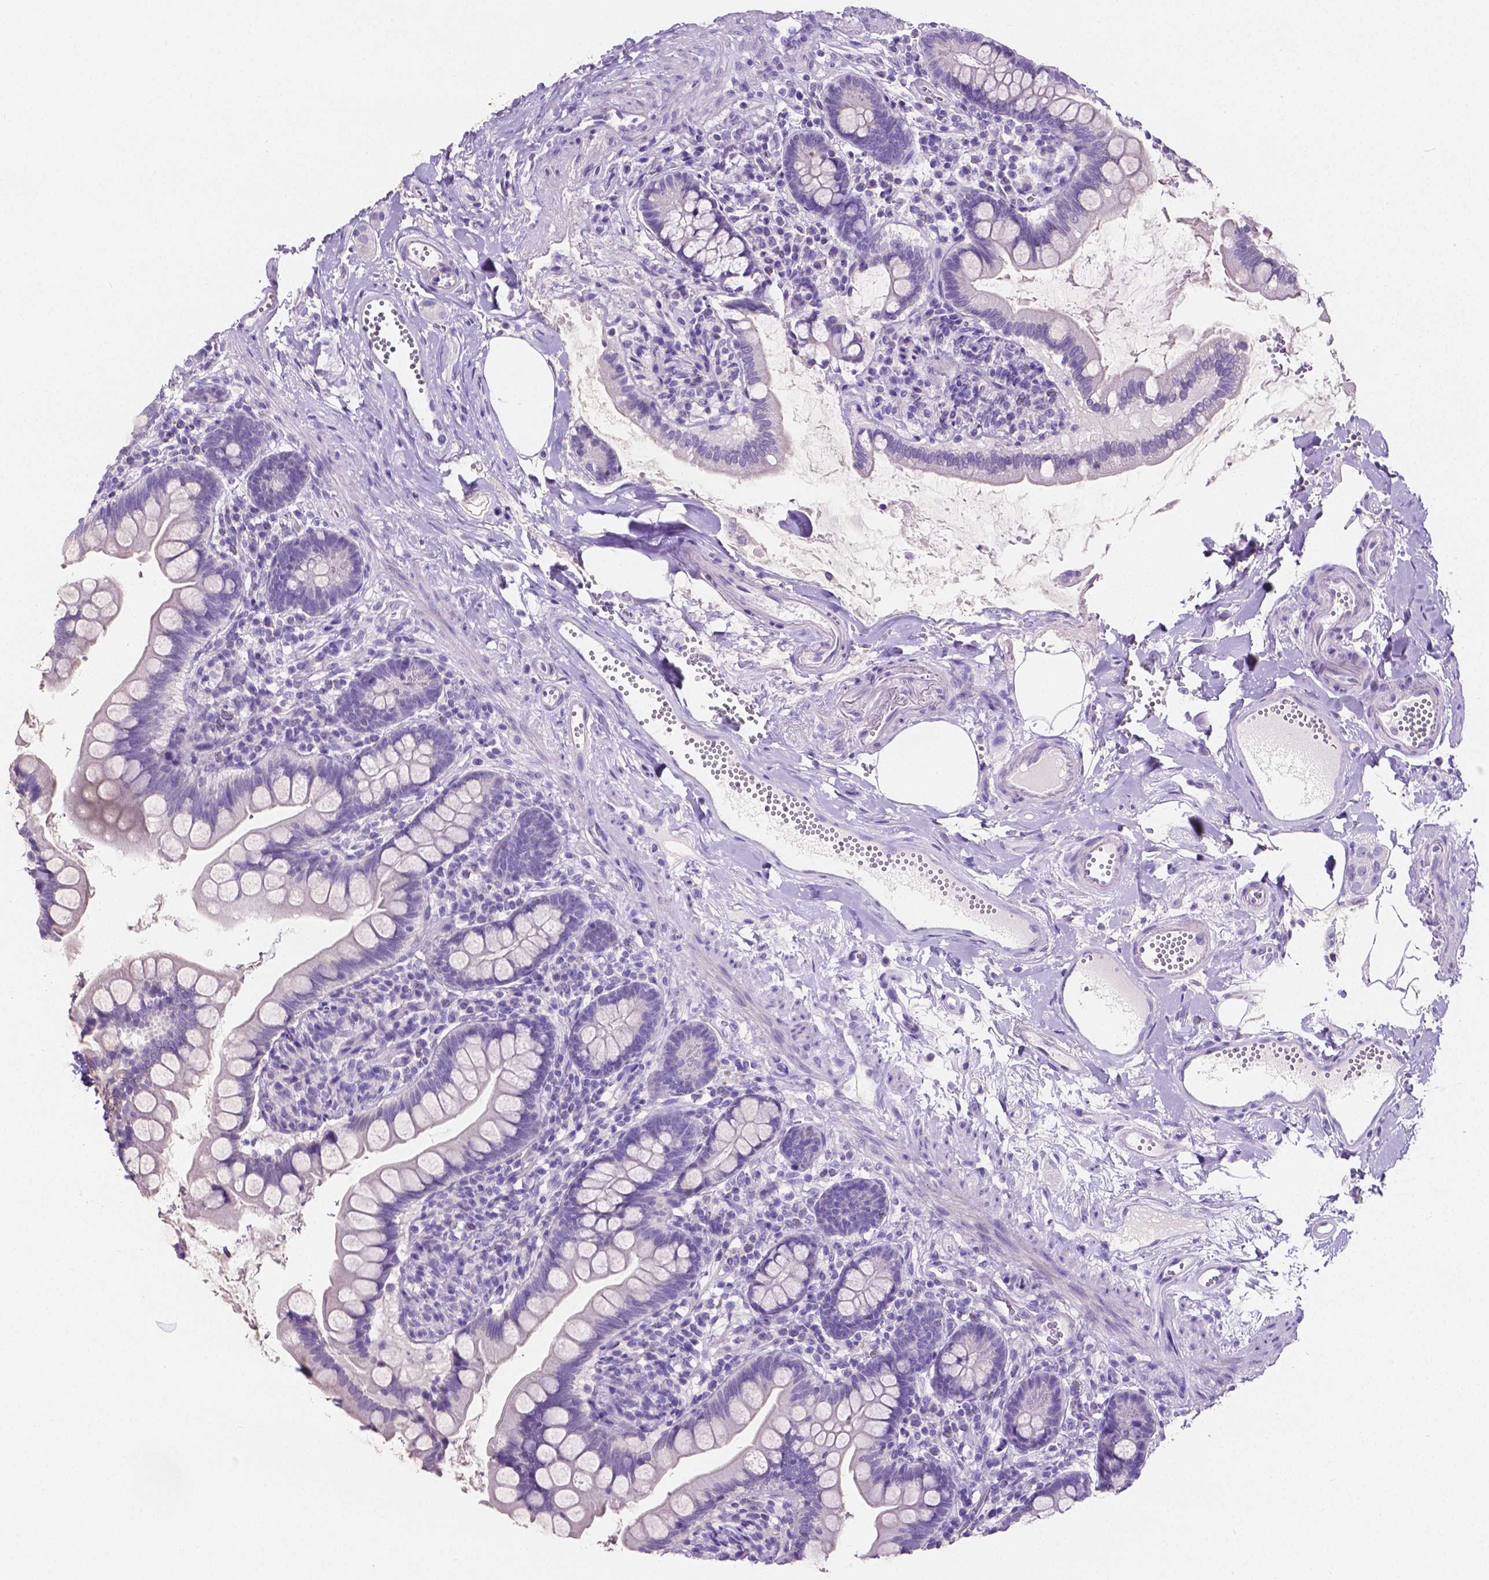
{"staining": {"intensity": "negative", "quantity": "none", "location": "none"}, "tissue": "small intestine", "cell_type": "Glandular cells", "image_type": "normal", "snomed": [{"axis": "morphology", "description": "Normal tissue, NOS"}, {"axis": "topography", "description": "Small intestine"}], "caption": "Glandular cells show no significant protein positivity in unremarkable small intestine. Nuclei are stained in blue.", "gene": "SLC22A2", "patient": {"sex": "female", "age": 56}}